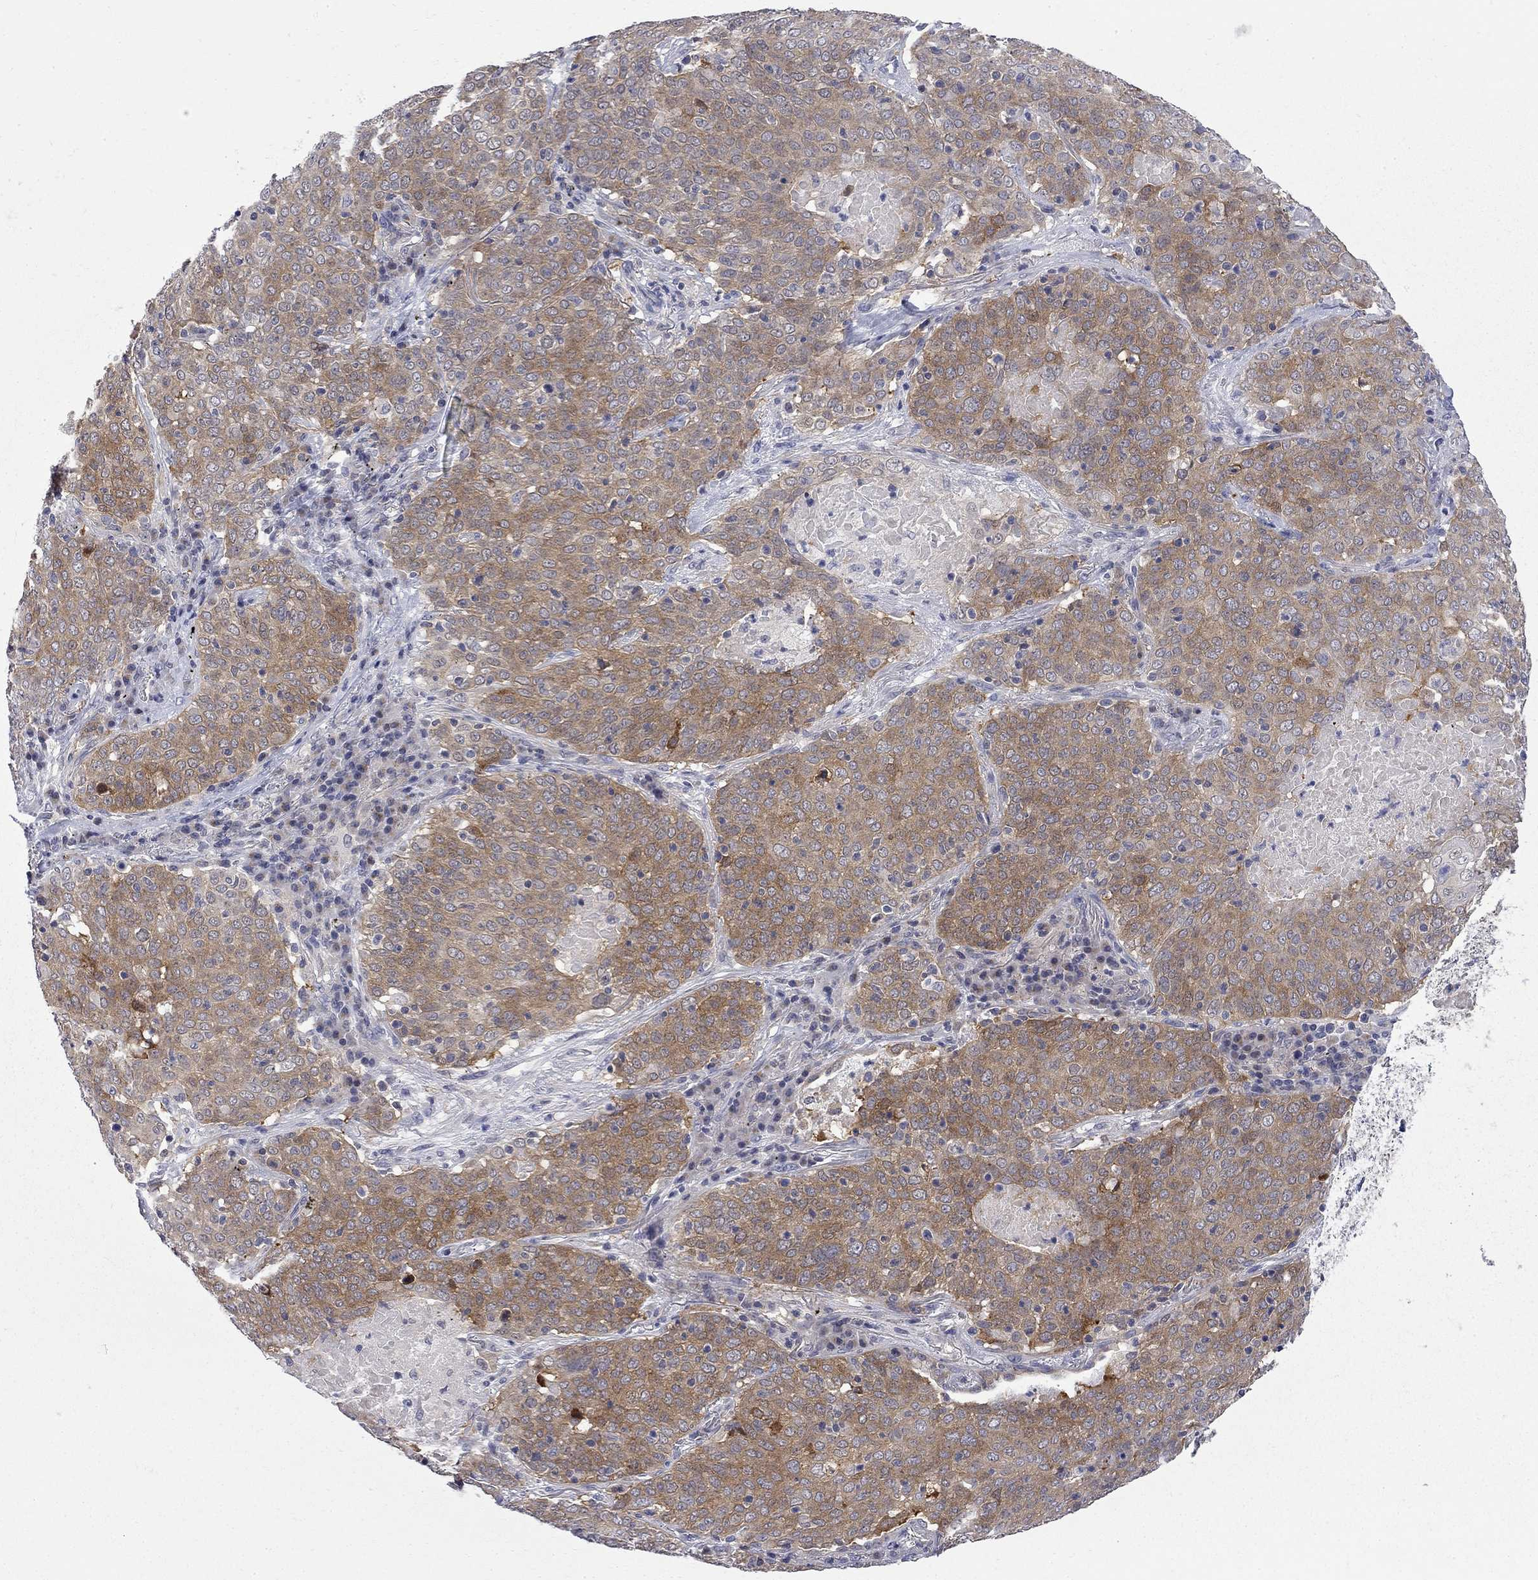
{"staining": {"intensity": "moderate", "quantity": ">75%", "location": "cytoplasmic/membranous"}, "tissue": "lung cancer", "cell_type": "Tumor cells", "image_type": "cancer", "snomed": [{"axis": "morphology", "description": "Squamous cell carcinoma, NOS"}, {"axis": "topography", "description": "Lung"}], "caption": "Human lung squamous cell carcinoma stained with a brown dye demonstrates moderate cytoplasmic/membranous positive staining in about >75% of tumor cells.", "gene": "GALNT8", "patient": {"sex": "male", "age": 82}}